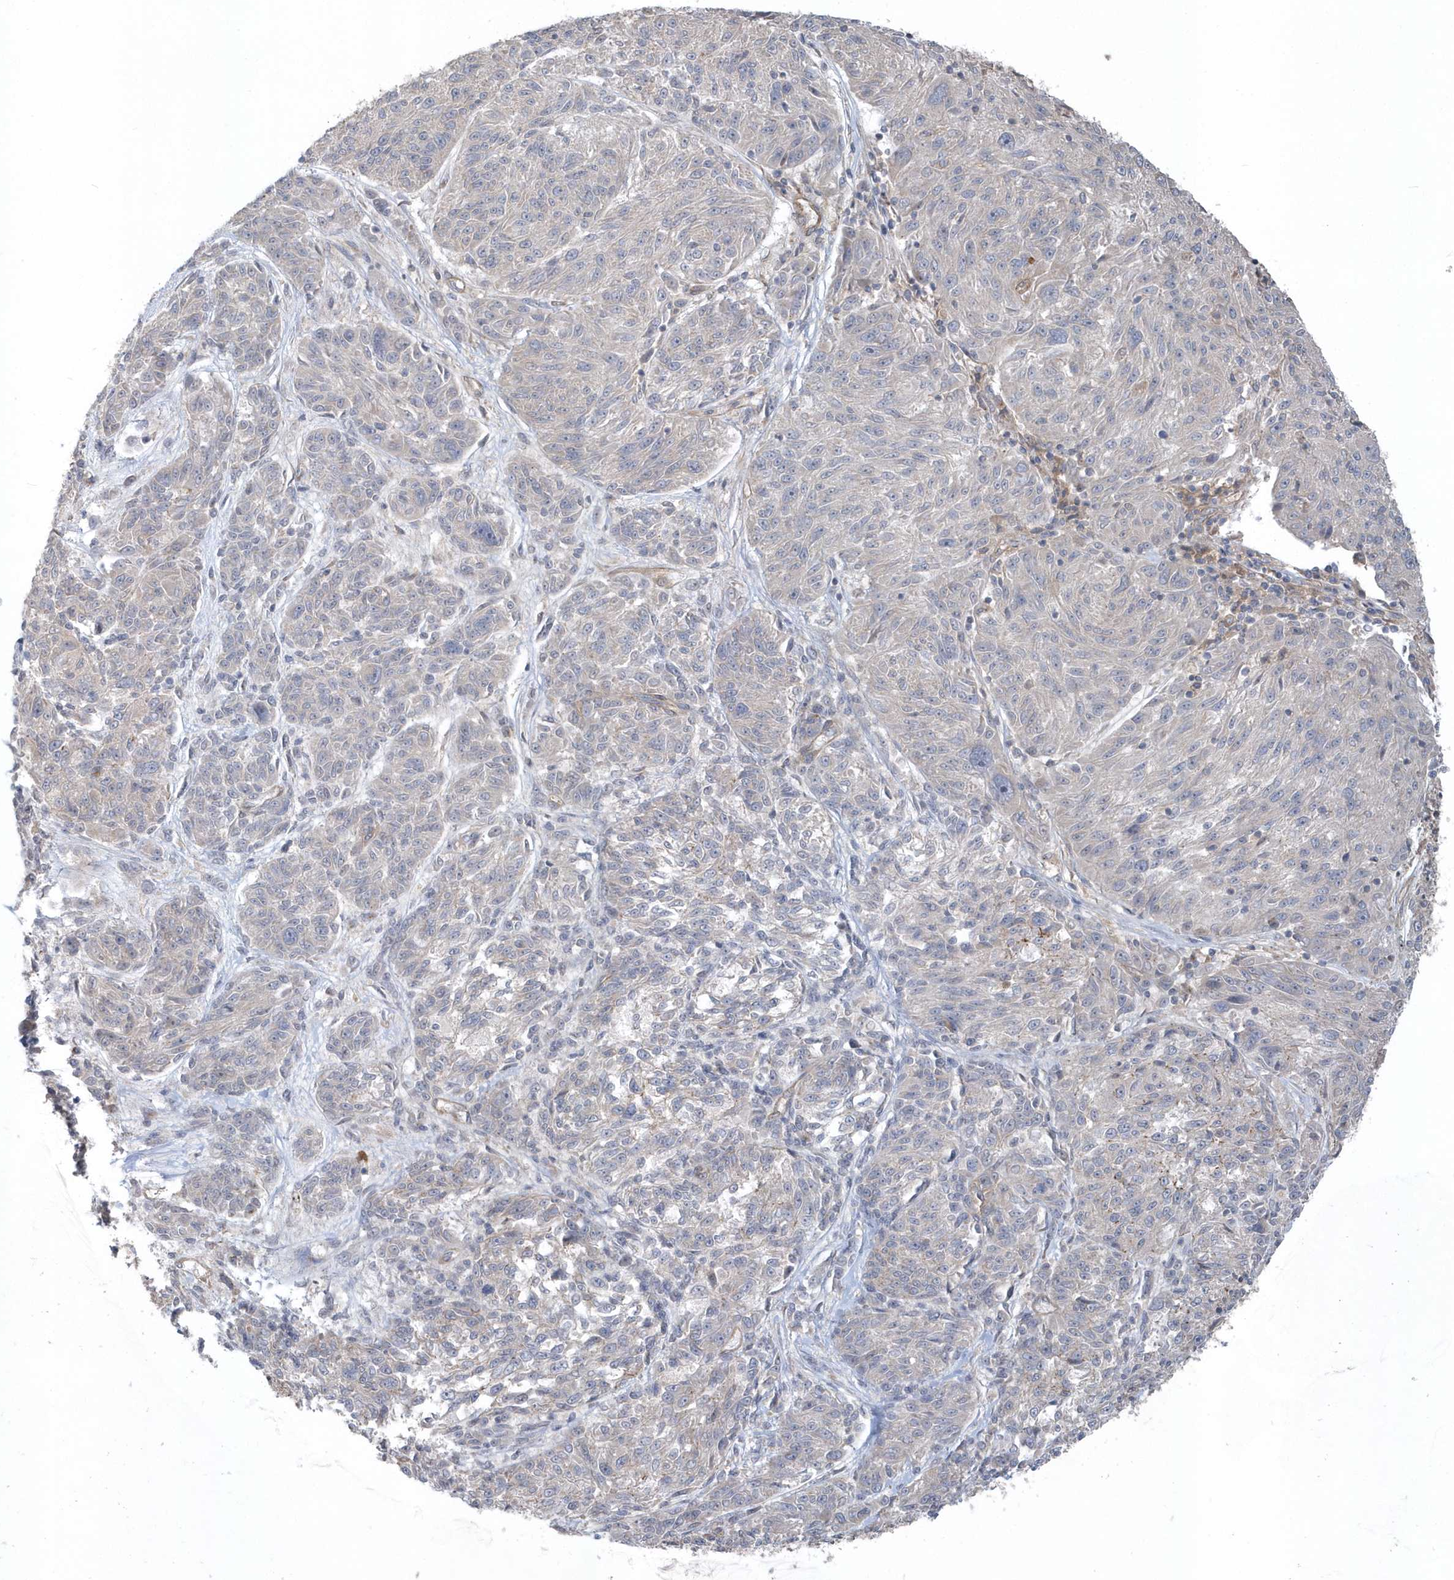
{"staining": {"intensity": "negative", "quantity": "none", "location": "none"}, "tissue": "melanoma", "cell_type": "Tumor cells", "image_type": "cancer", "snomed": [{"axis": "morphology", "description": "Malignant melanoma, NOS"}, {"axis": "topography", "description": "Skin"}], "caption": "Melanoma stained for a protein using immunohistochemistry demonstrates no staining tumor cells.", "gene": "ACTR1A", "patient": {"sex": "male", "age": 53}}